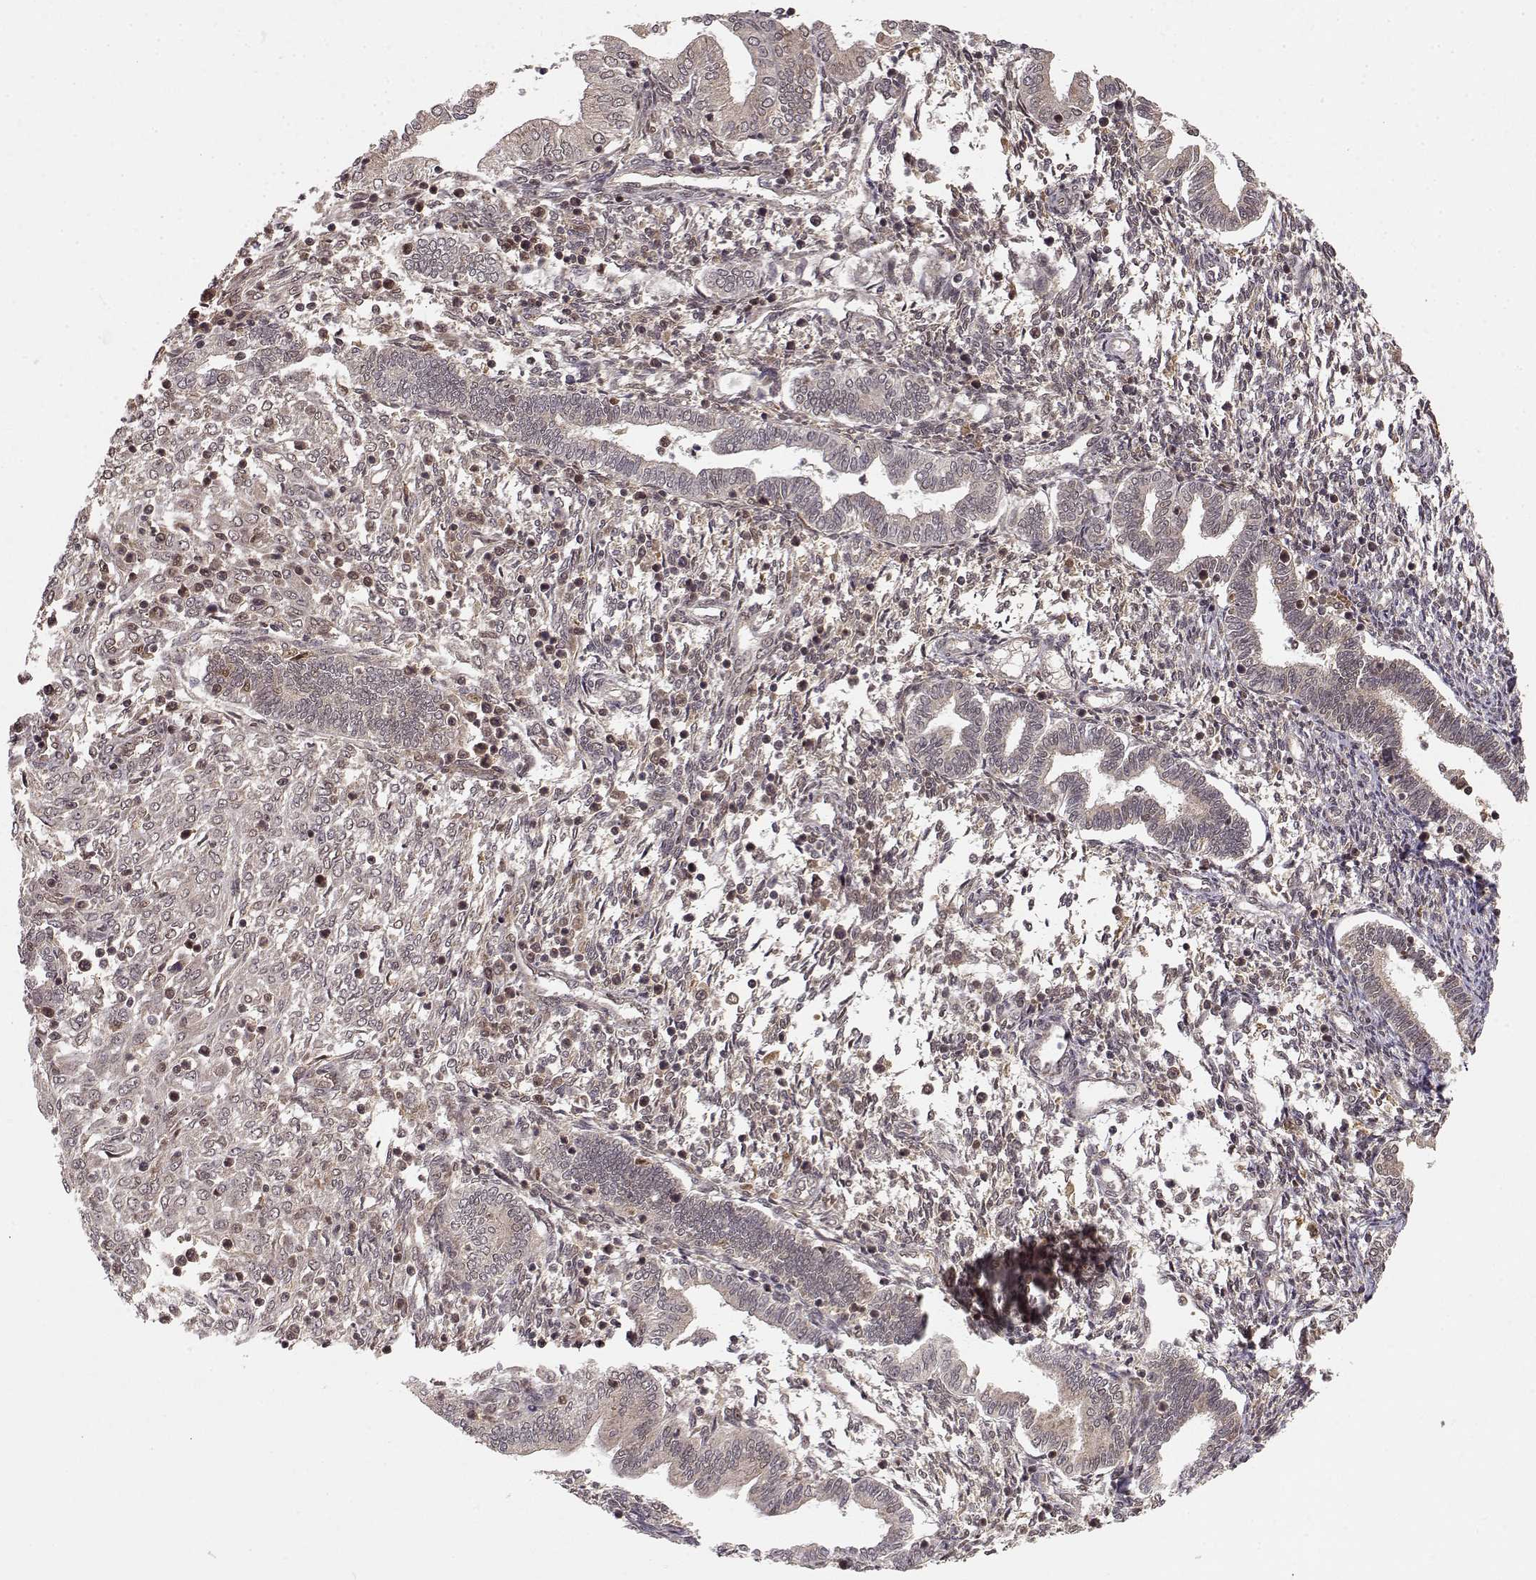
{"staining": {"intensity": "weak", "quantity": "<25%", "location": "nuclear"}, "tissue": "endometrium", "cell_type": "Cells in endometrial stroma", "image_type": "normal", "snomed": [{"axis": "morphology", "description": "Normal tissue, NOS"}, {"axis": "topography", "description": "Endometrium"}], "caption": "Image shows no significant protein expression in cells in endometrial stroma of normal endometrium. (Stains: DAB immunohistochemistry with hematoxylin counter stain, Microscopy: brightfield microscopy at high magnification).", "gene": "MAEA", "patient": {"sex": "female", "age": 42}}